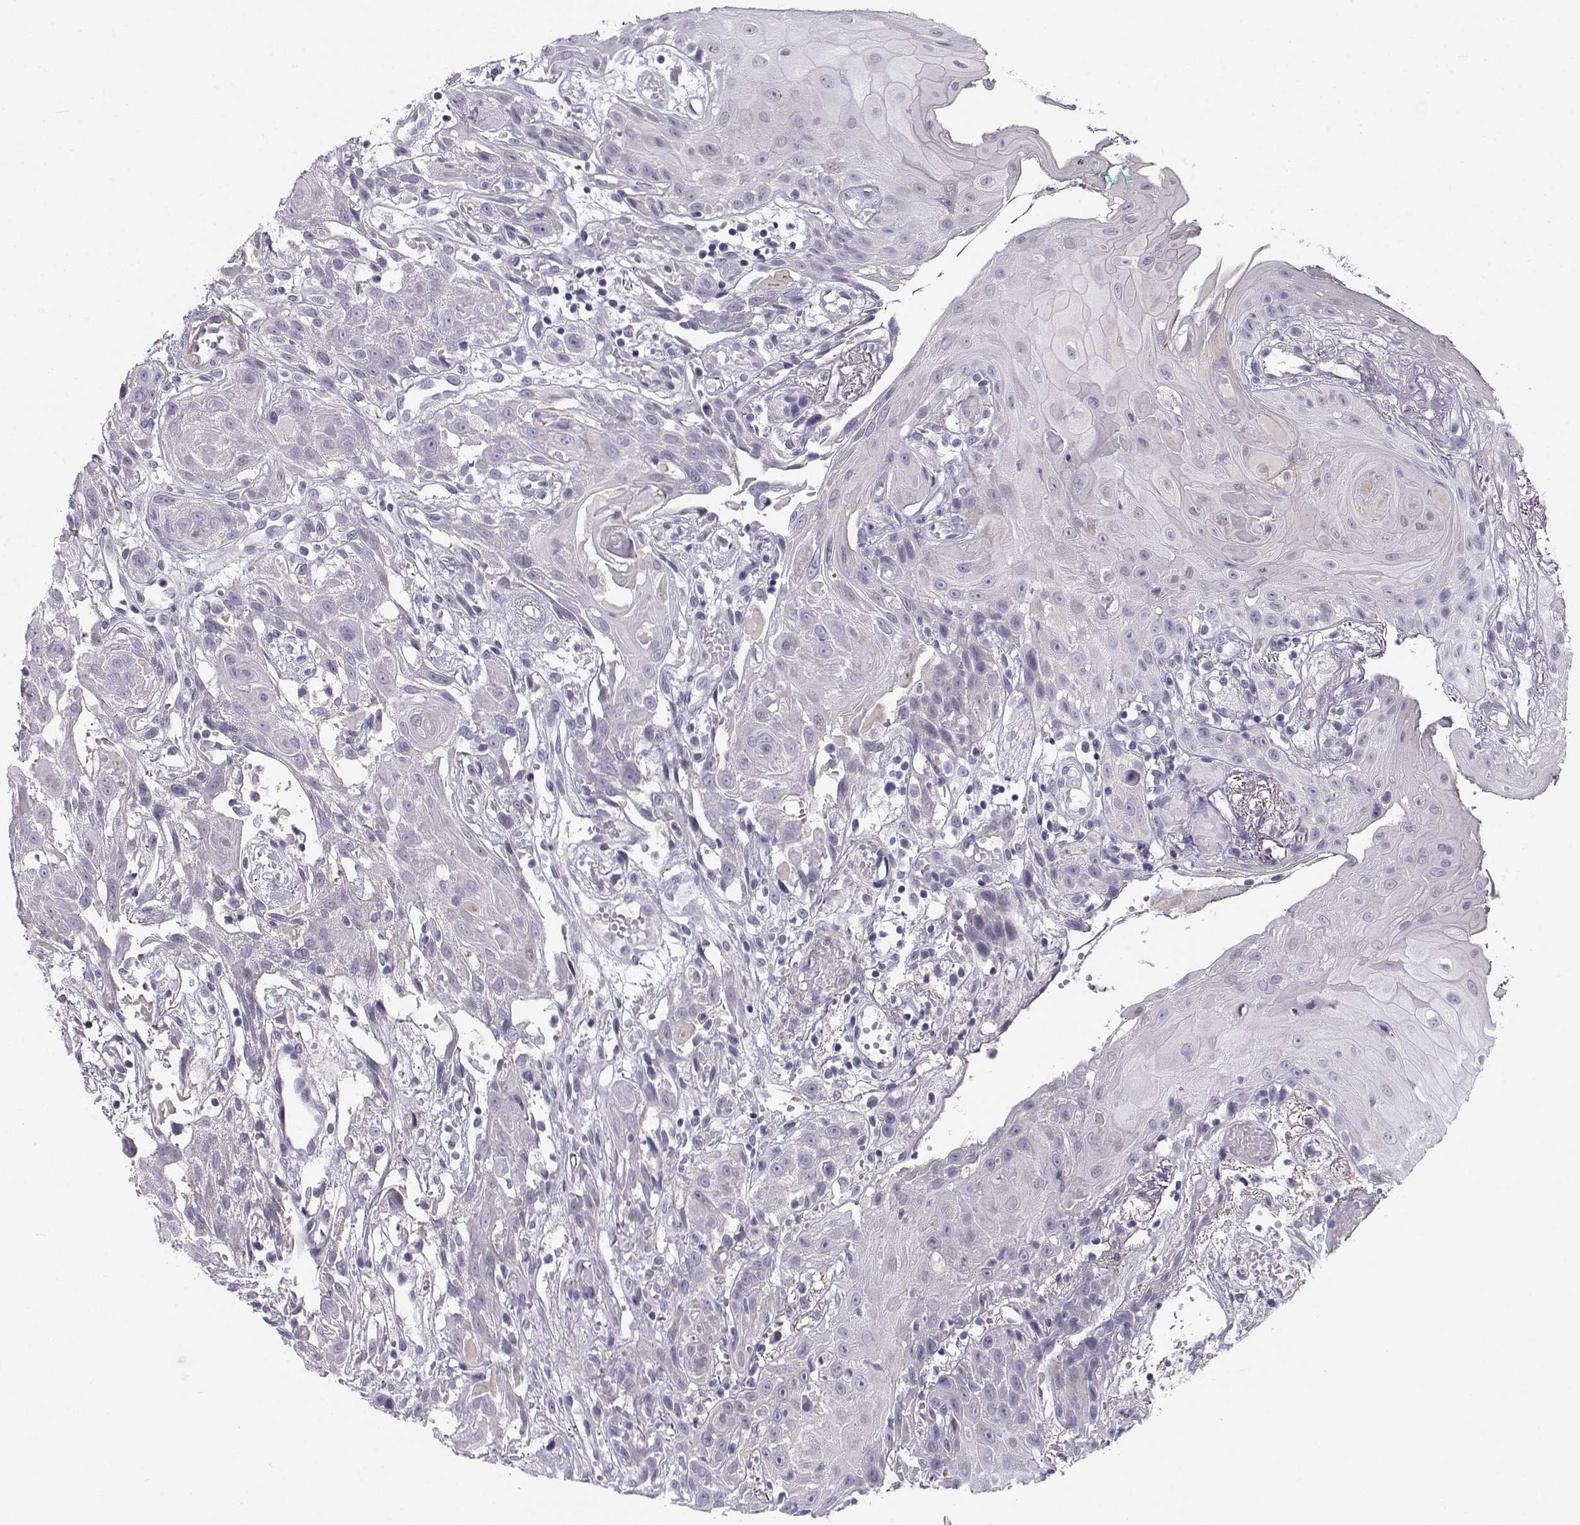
{"staining": {"intensity": "negative", "quantity": "none", "location": "none"}, "tissue": "head and neck cancer", "cell_type": "Tumor cells", "image_type": "cancer", "snomed": [{"axis": "morphology", "description": "Normal tissue, NOS"}, {"axis": "morphology", "description": "Squamous cell carcinoma, NOS"}, {"axis": "topography", "description": "Oral tissue"}, {"axis": "topography", "description": "Salivary gland"}, {"axis": "topography", "description": "Head-Neck"}], "caption": "An image of head and neck squamous cell carcinoma stained for a protein shows no brown staining in tumor cells. Brightfield microscopy of immunohistochemistry stained with DAB (3,3'-diaminobenzidine) (brown) and hematoxylin (blue), captured at high magnification.", "gene": "CREB3L3", "patient": {"sex": "female", "age": 62}}